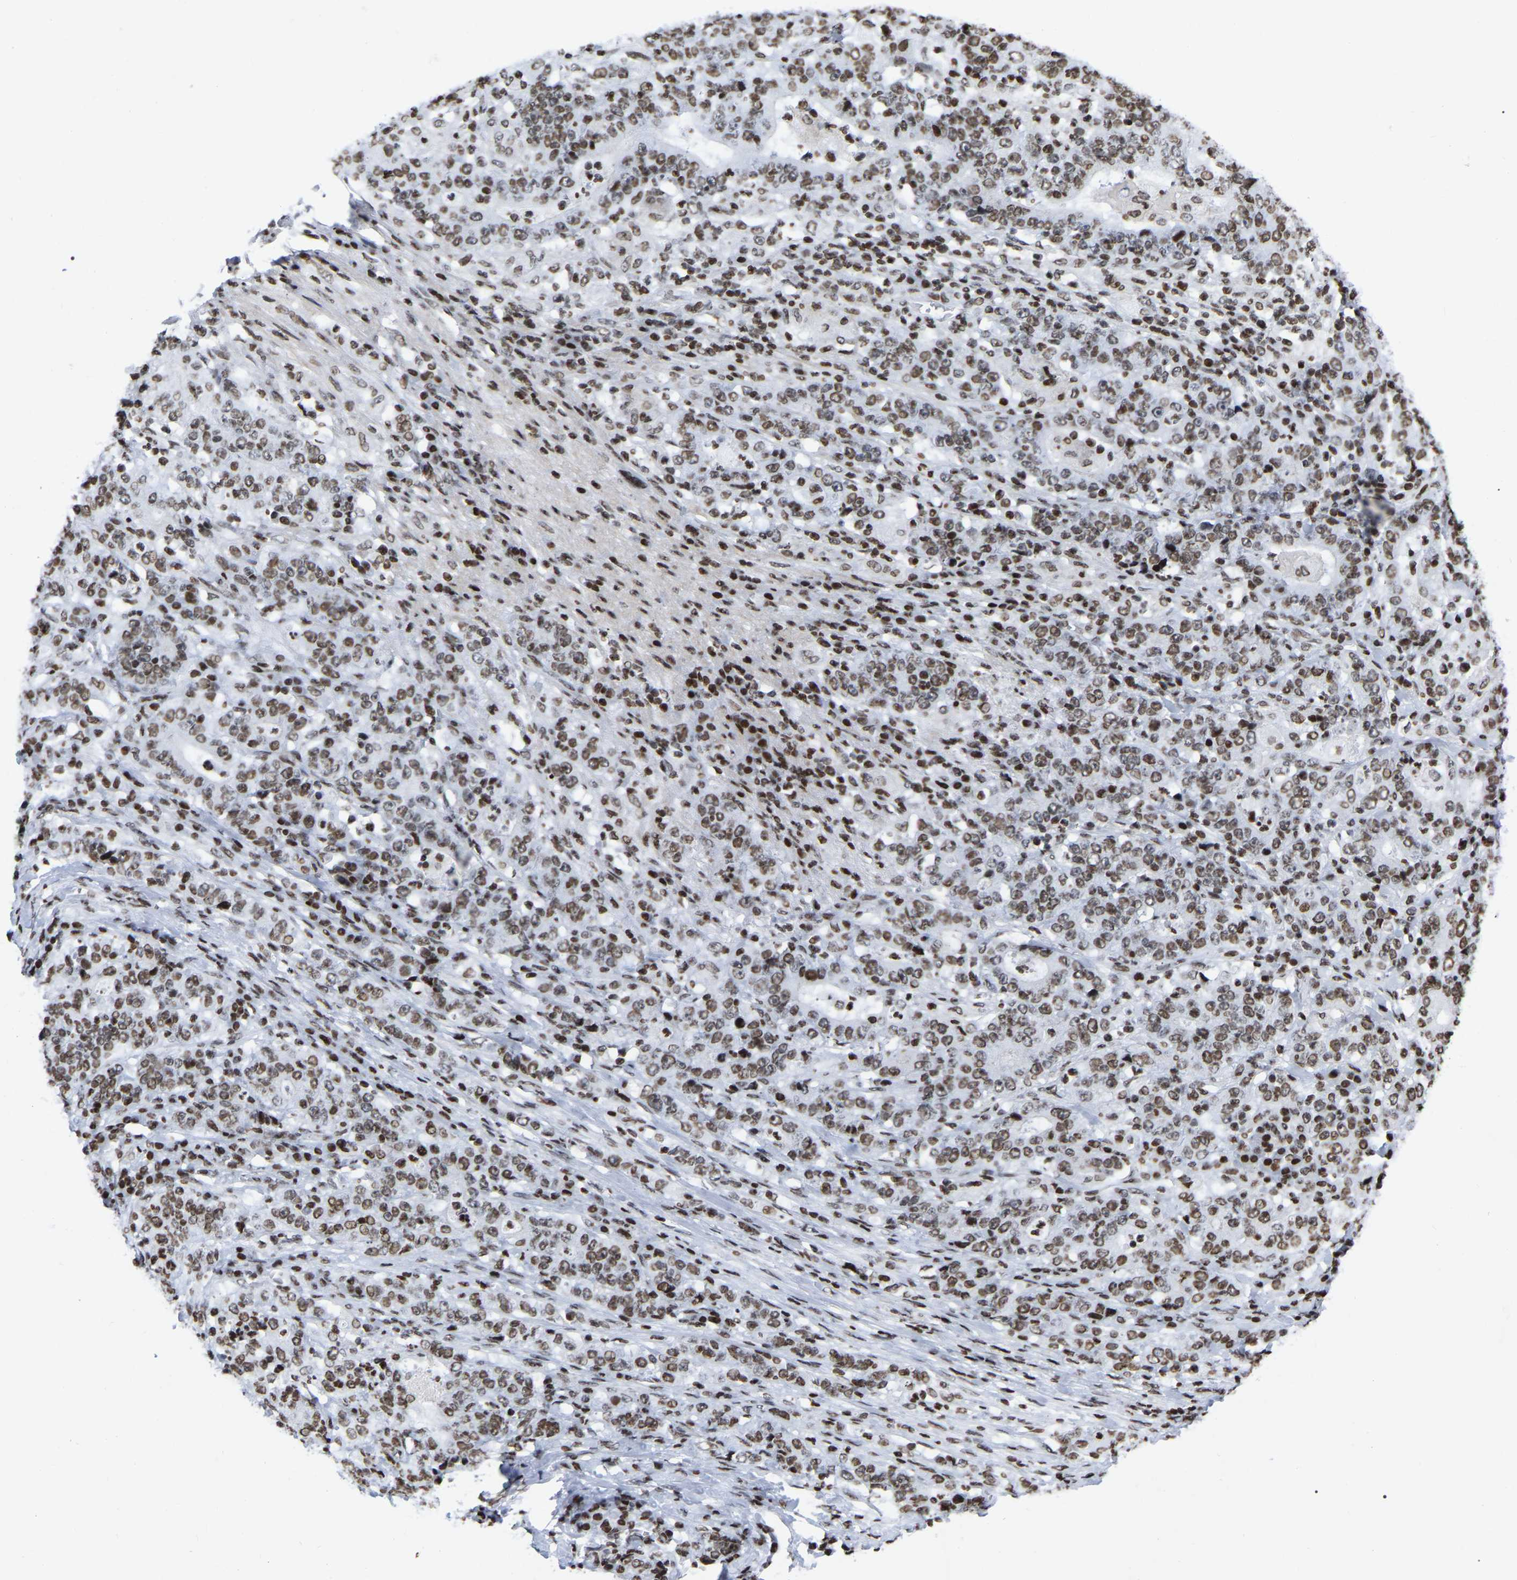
{"staining": {"intensity": "moderate", "quantity": ">75%", "location": "nuclear"}, "tissue": "stomach cancer", "cell_type": "Tumor cells", "image_type": "cancer", "snomed": [{"axis": "morphology", "description": "Normal tissue, NOS"}, {"axis": "morphology", "description": "Adenocarcinoma, NOS"}, {"axis": "topography", "description": "Stomach, upper"}, {"axis": "topography", "description": "Stomach"}], "caption": "A medium amount of moderate nuclear expression is identified in about >75% of tumor cells in stomach cancer (adenocarcinoma) tissue.", "gene": "PRCC", "patient": {"sex": "male", "age": 59}}